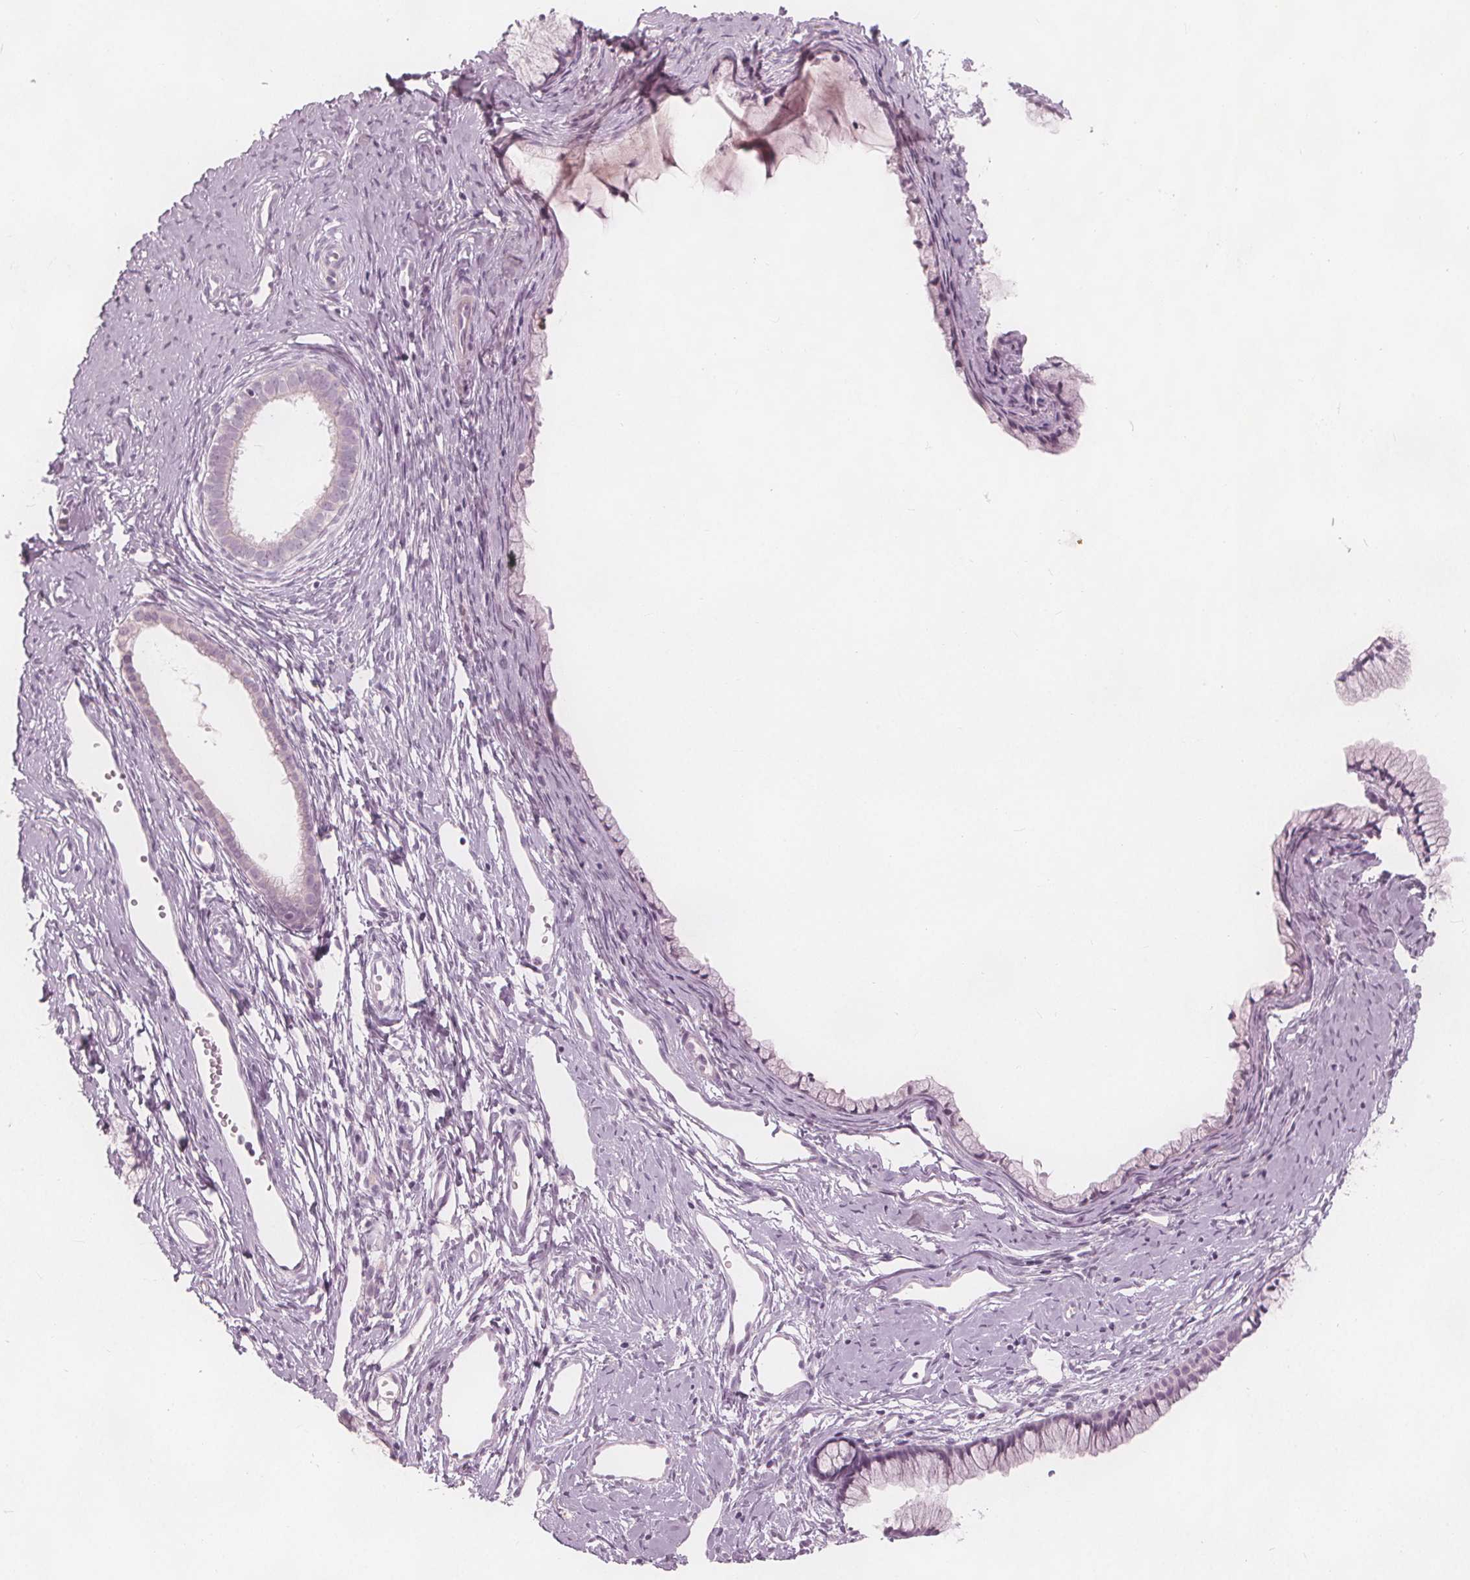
{"staining": {"intensity": "negative", "quantity": "none", "location": "none"}, "tissue": "cervix", "cell_type": "Glandular cells", "image_type": "normal", "snomed": [{"axis": "morphology", "description": "Normal tissue, NOS"}, {"axis": "topography", "description": "Cervix"}], "caption": "Human cervix stained for a protein using immunohistochemistry exhibits no staining in glandular cells.", "gene": "BRSK1", "patient": {"sex": "female", "age": 40}}